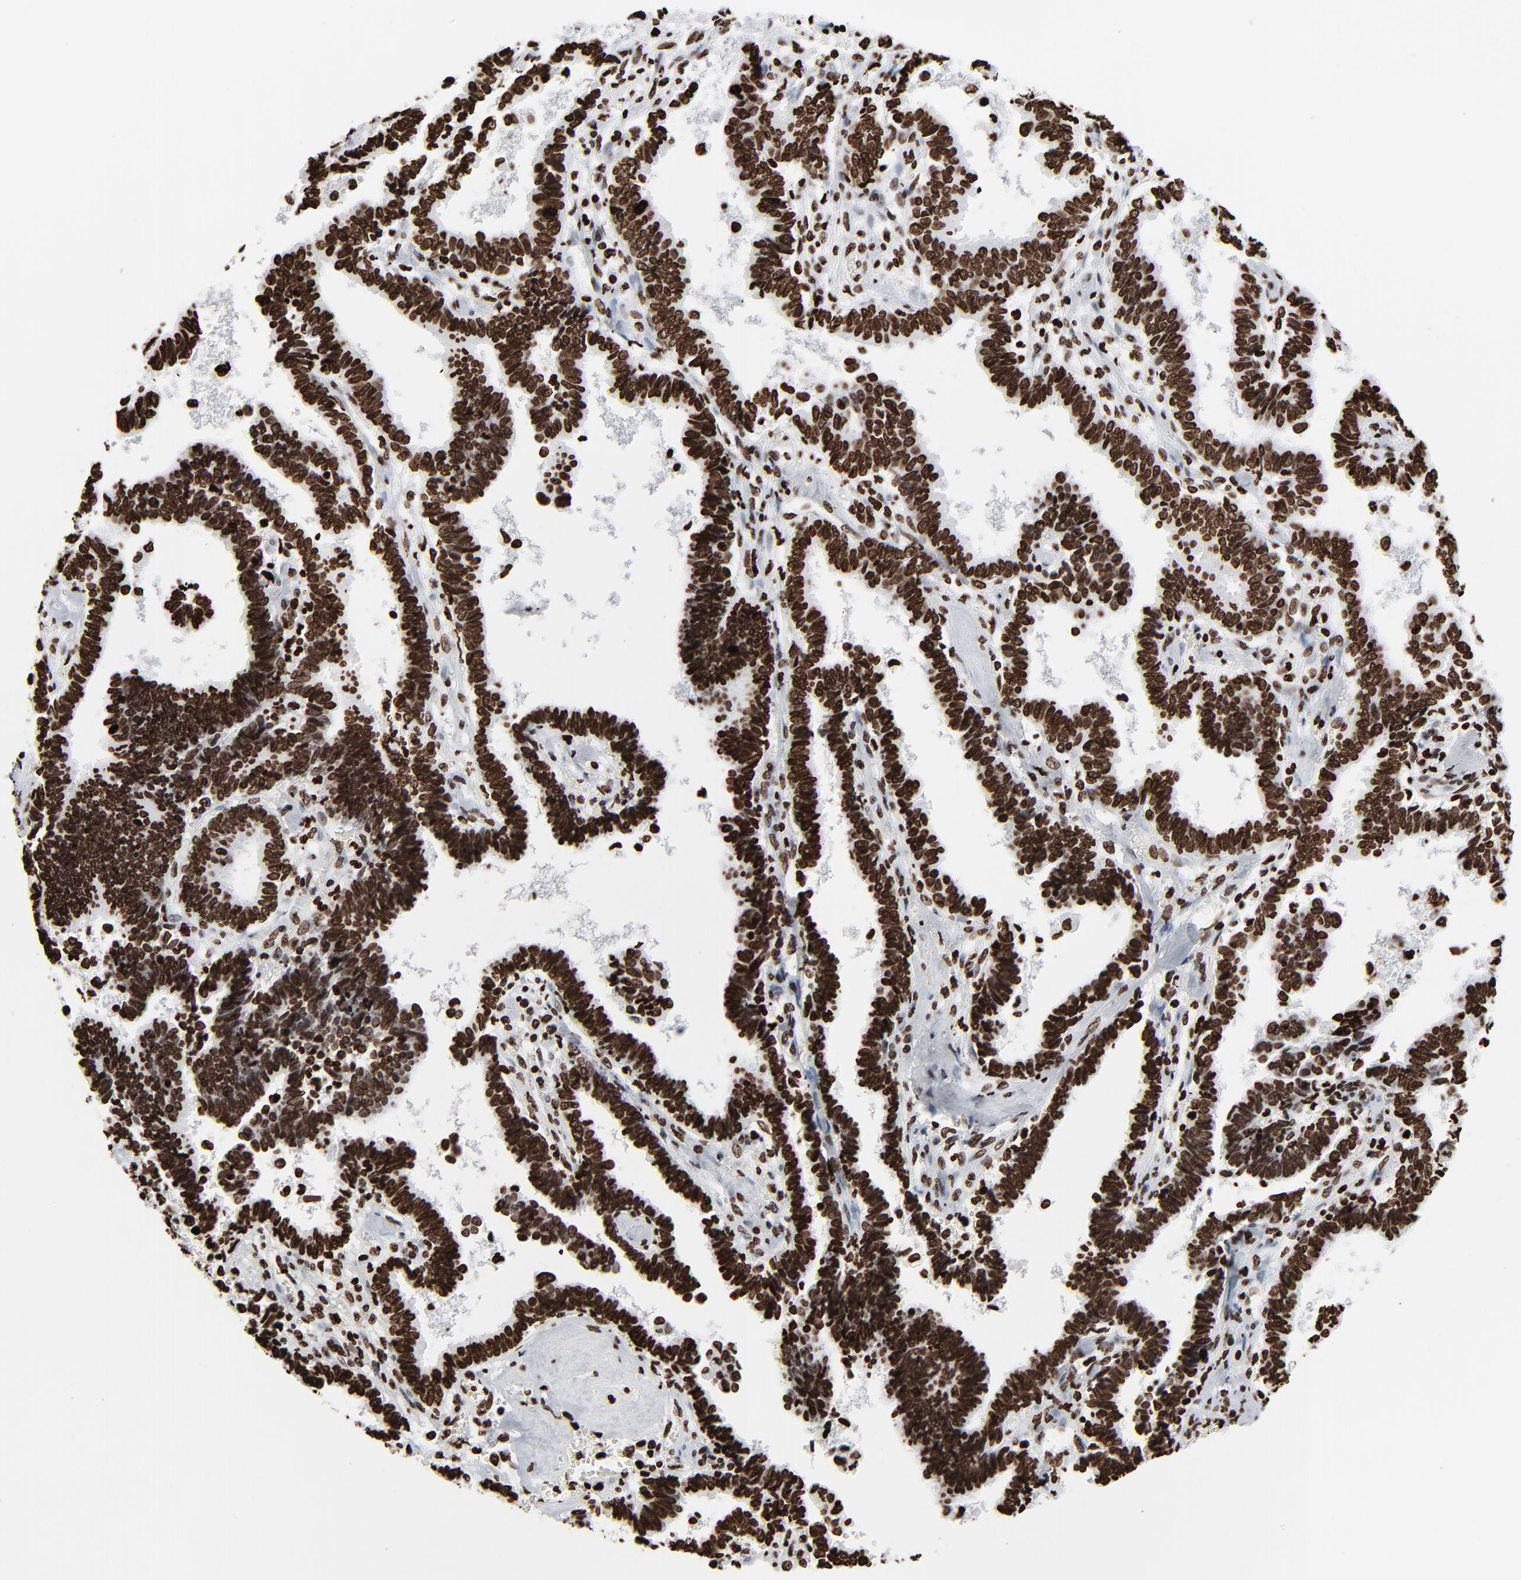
{"staining": {"intensity": "strong", "quantity": ">75%", "location": "nuclear"}, "tissue": "liver cancer", "cell_type": "Tumor cells", "image_type": "cancer", "snomed": [{"axis": "morphology", "description": "Cholangiocarcinoma"}, {"axis": "topography", "description": "Liver"}], "caption": "Strong nuclear expression is identified in about >75% of tumor cells in liver cancer.", "gene": "H3-4", "patient": {"sex": "male", "age": 57}}